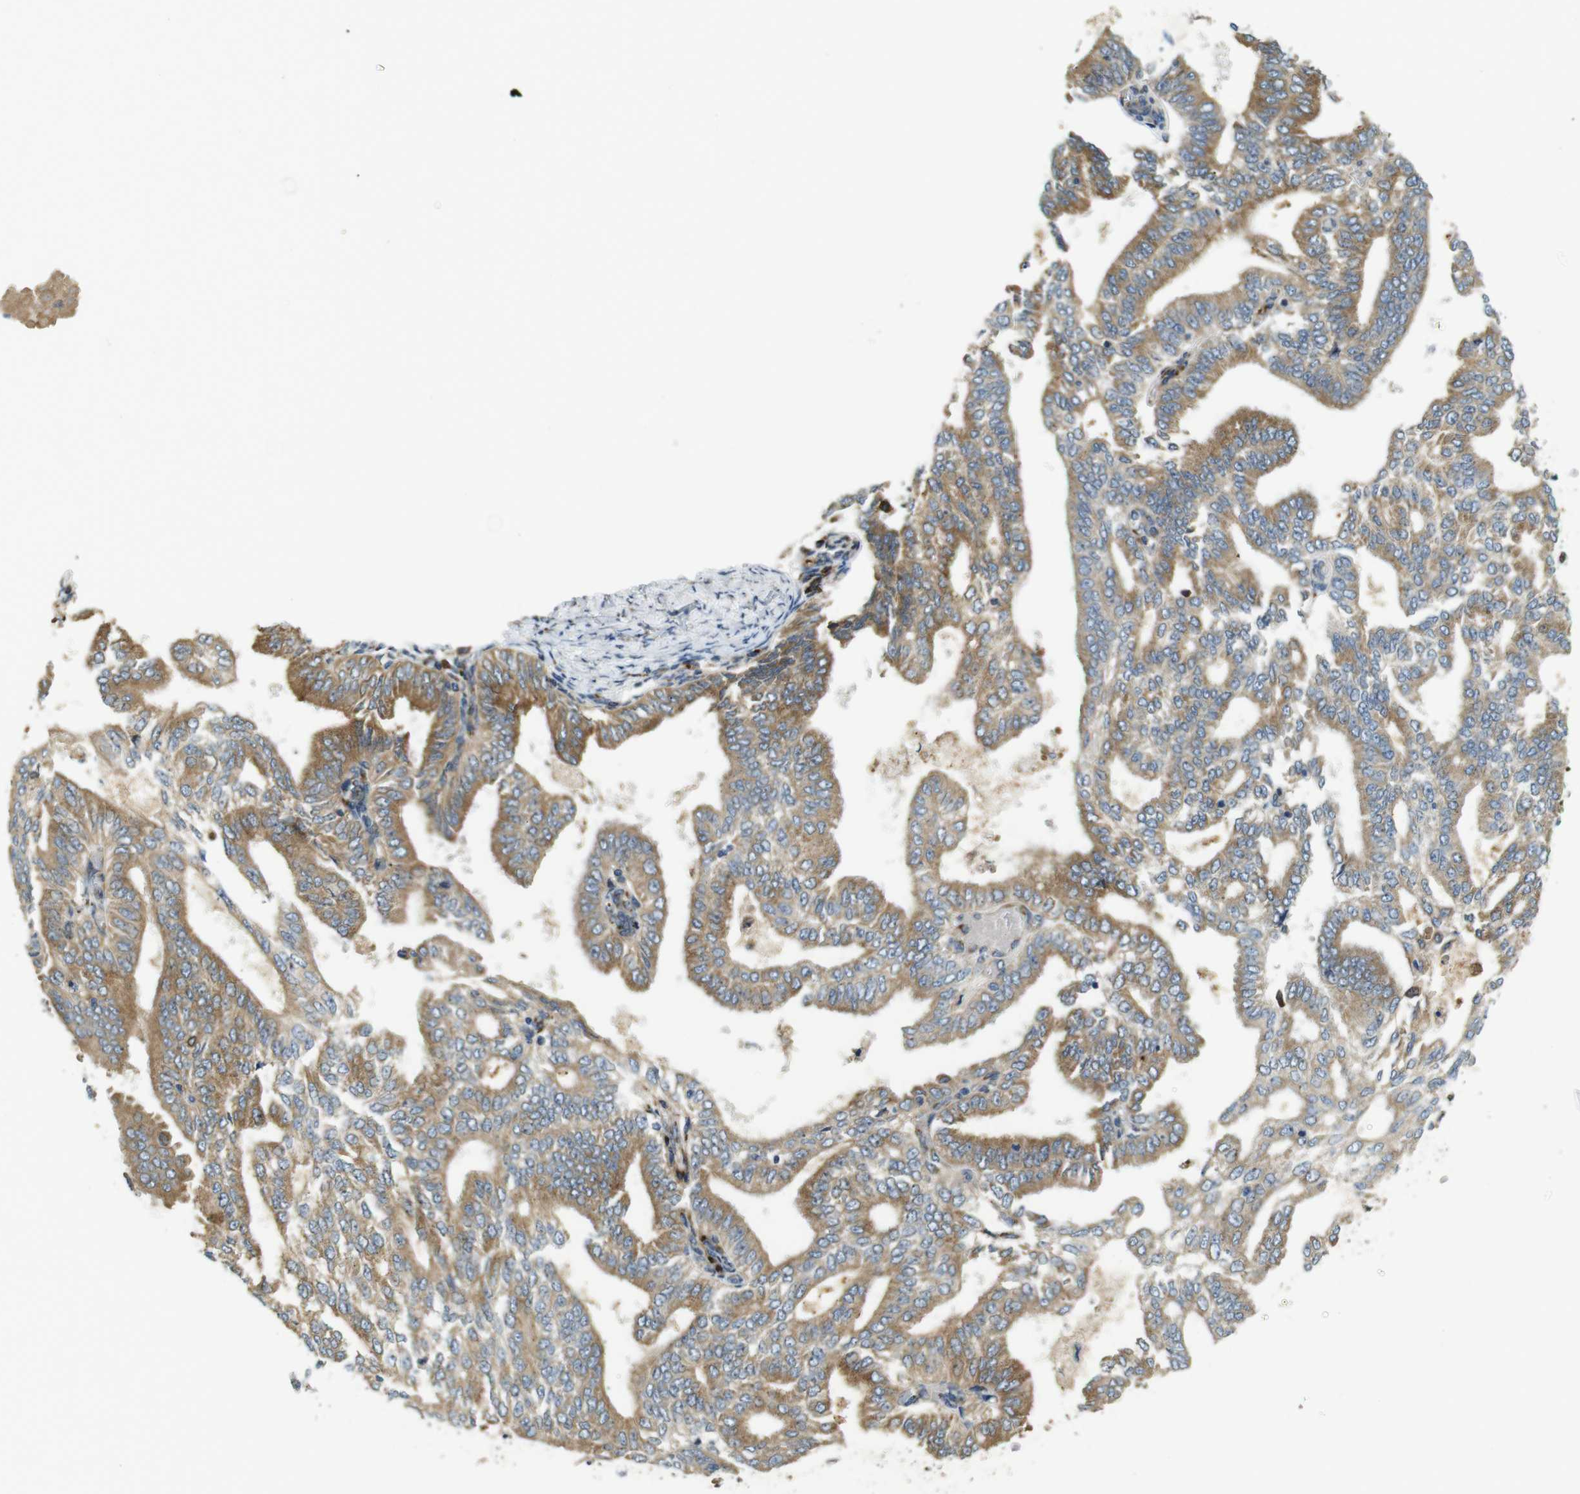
{"staining": {"intensity": "moderate", "quantity": ">75%", "location": "cytoplasmic/membranous"}, "tissue": "endometrial cancer", "cell_type": "Tumor cells", "image_type": "cancer", "snomed": [{"axis": "morphology", "description": "Adenocarcinoma, NOS"}, {"axis": "topography", "description": "Endometrium"}], "caption": "Immunohistochemical staining of adenocarcinoma (endometrial) exhibits medium levels of moderate cytoplasmic/membranous protein staining in about >75% of tumor cells.", "gene": "TMEM143", "patient": {"sex": "female", "age": 58}}